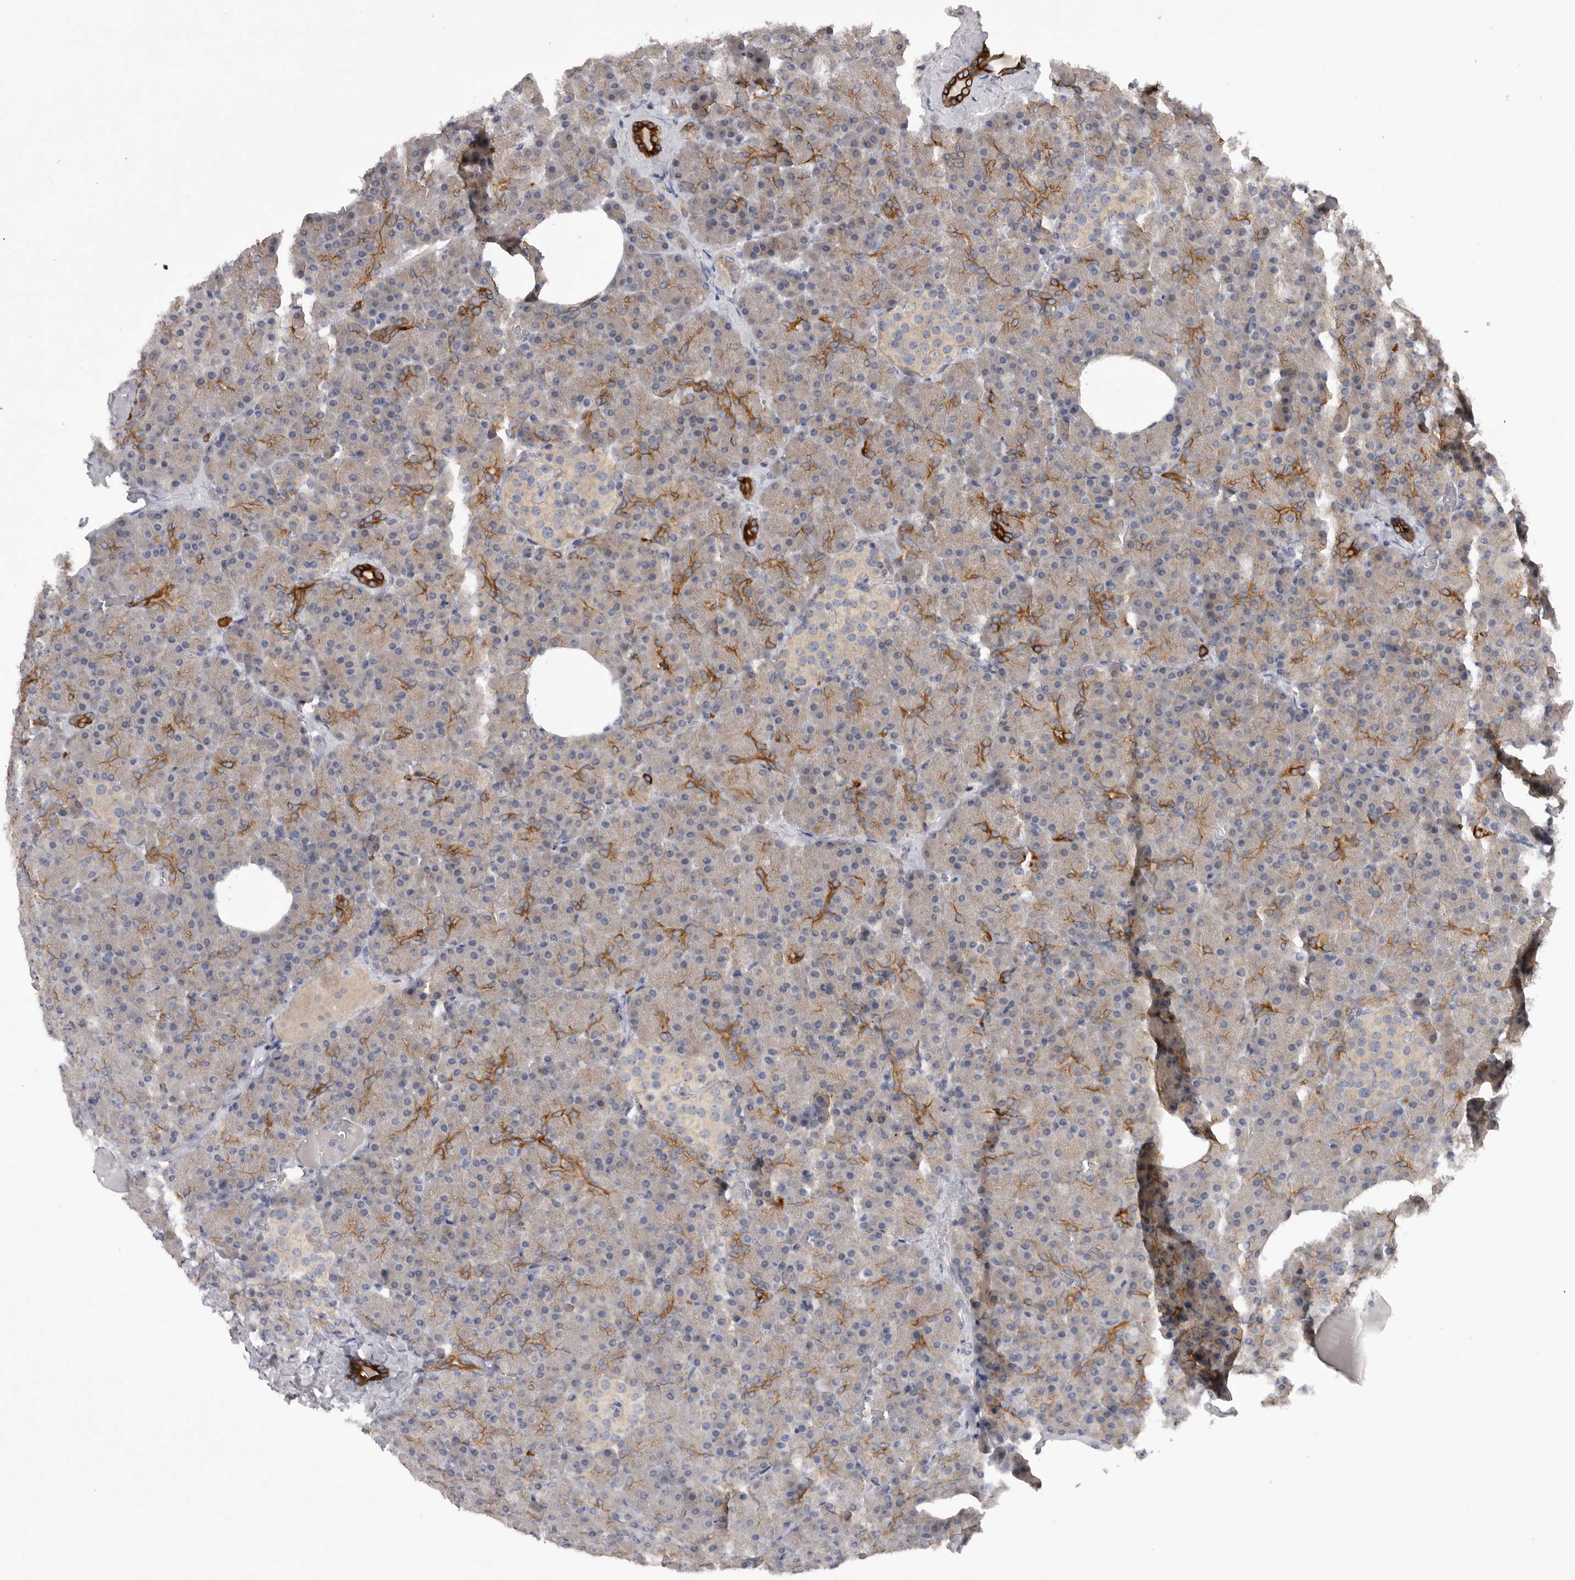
{"staining": {"intensity": "strong", "quantity": "<25%", "location": "cytoplasmic/membranous"}, "tissue": "pancreas", "cell_type": "Exocrine glandular cells", "image_type": "normal", "snomed": [{"axis": "morphology", "description": "Normal tissue, NOS"}, {"axis": "morphology", "description": "Carcinoid, malignant, NOS"}, {"axis": "topography", "description": "Pancreas"}], "caption": "IHC image of unremarkable pancreas stained for a protein (brown), which reveals medium levels of strong cytoplasmic/membranous staining in approximately <25% of exocrine glandular cells.", "gene": "DHDDS", "patient": {"sex": "female", "age": 35}}